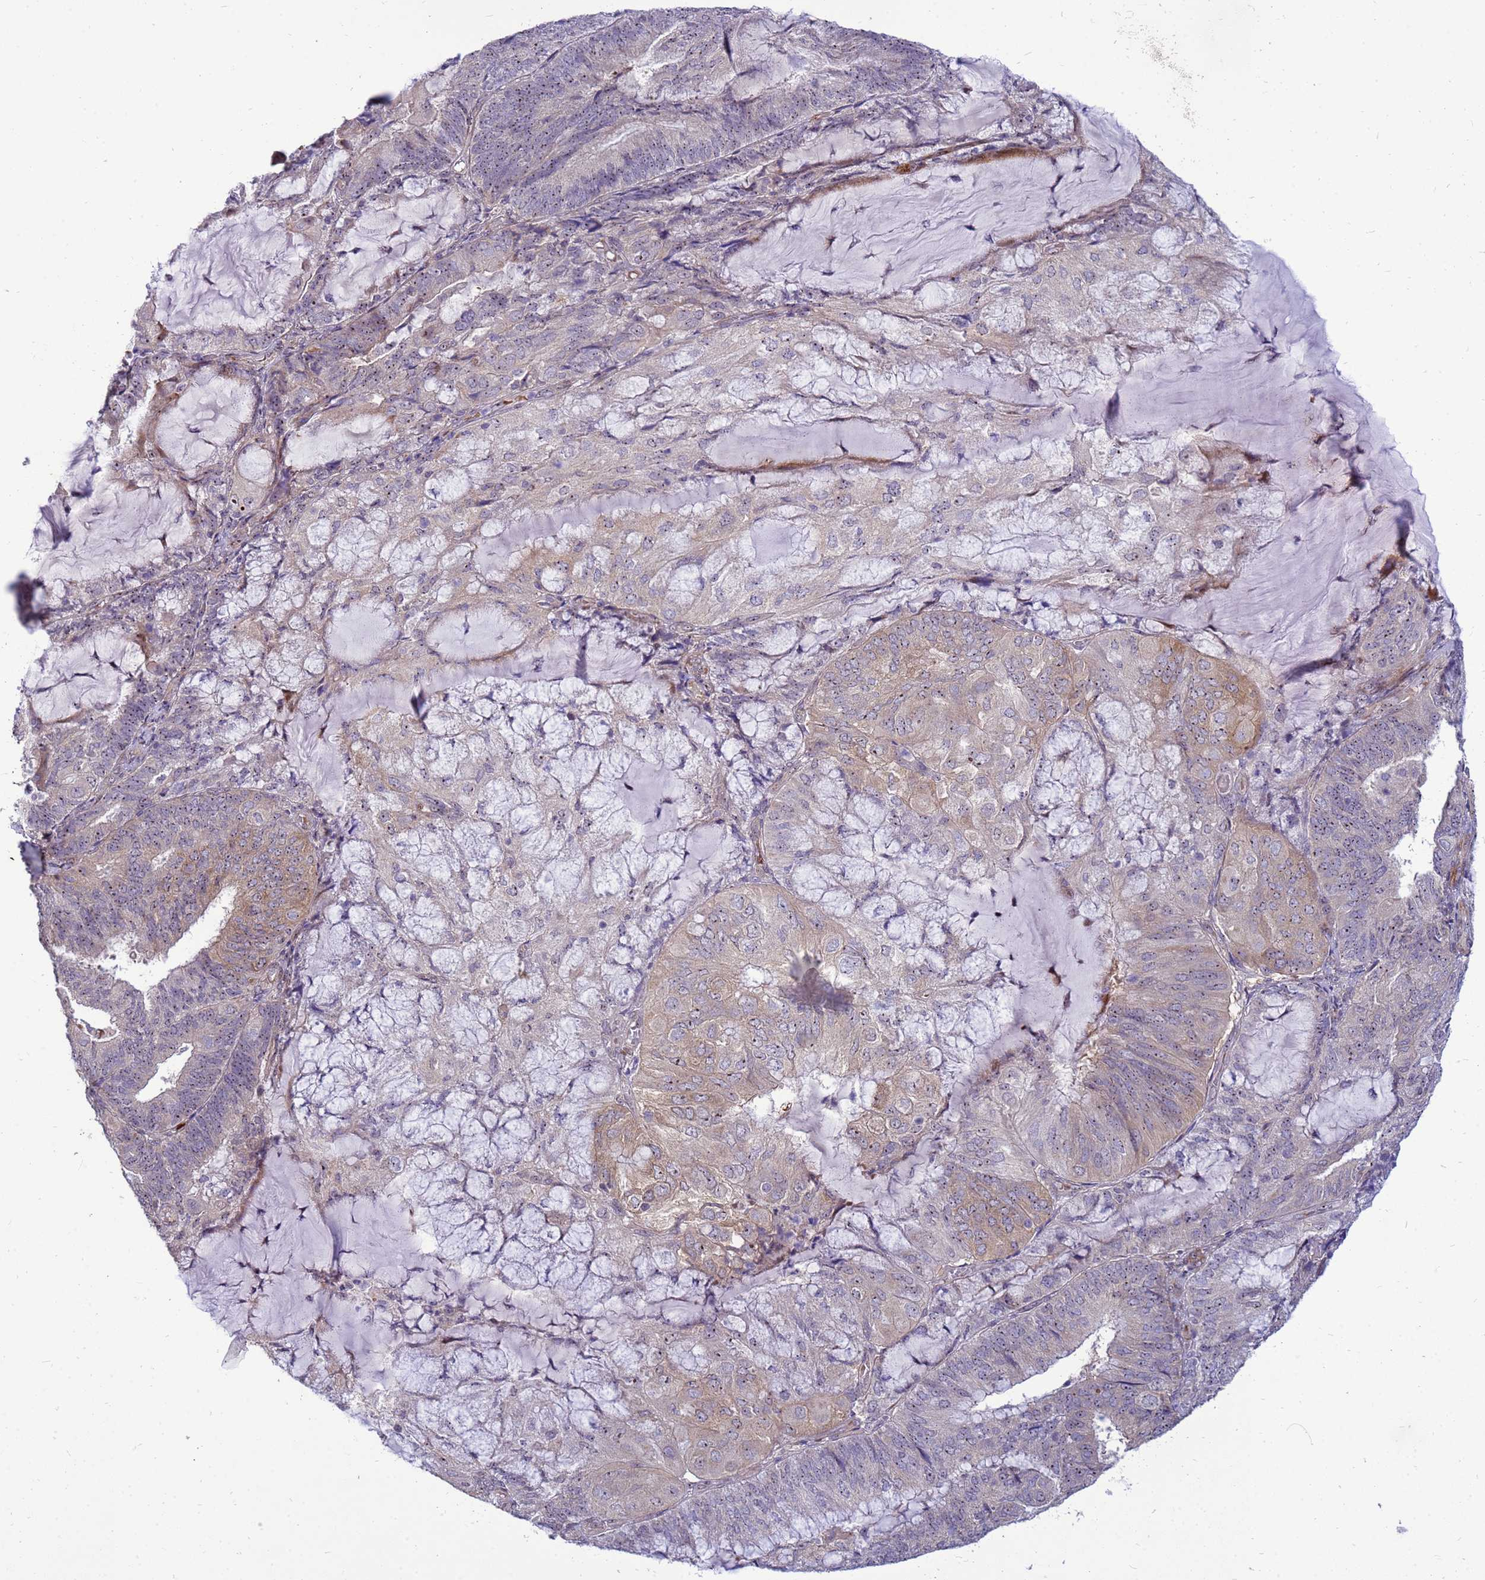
{"staining": {"intensity": "weak", "quantity": "25%-75%", "location": "cytoplasmic/membranous"}, "tissue": "endometrial cancer", "cell_type": "Tumor cells", "image_type": "cancer", "snomed": [{"axis": "morphology", "description": "Adenocarcinoma, NOS"}, {"axis": "topography", "description": "Endometrium"}], "caption": "Immunohistochemical staining of human endometrial cancer demonstrates low levels of weak cytoplasmic/membranous staining in about 25%-75% of tumor cells. The staining was performed using DAB (3,3'-diaminobenzidine), with brown indicating positive protein expression. Nuclei are stained blue with hematoxylin.", "gene": "RSPO1", "patient": {"sex": "female", "age": 81}}